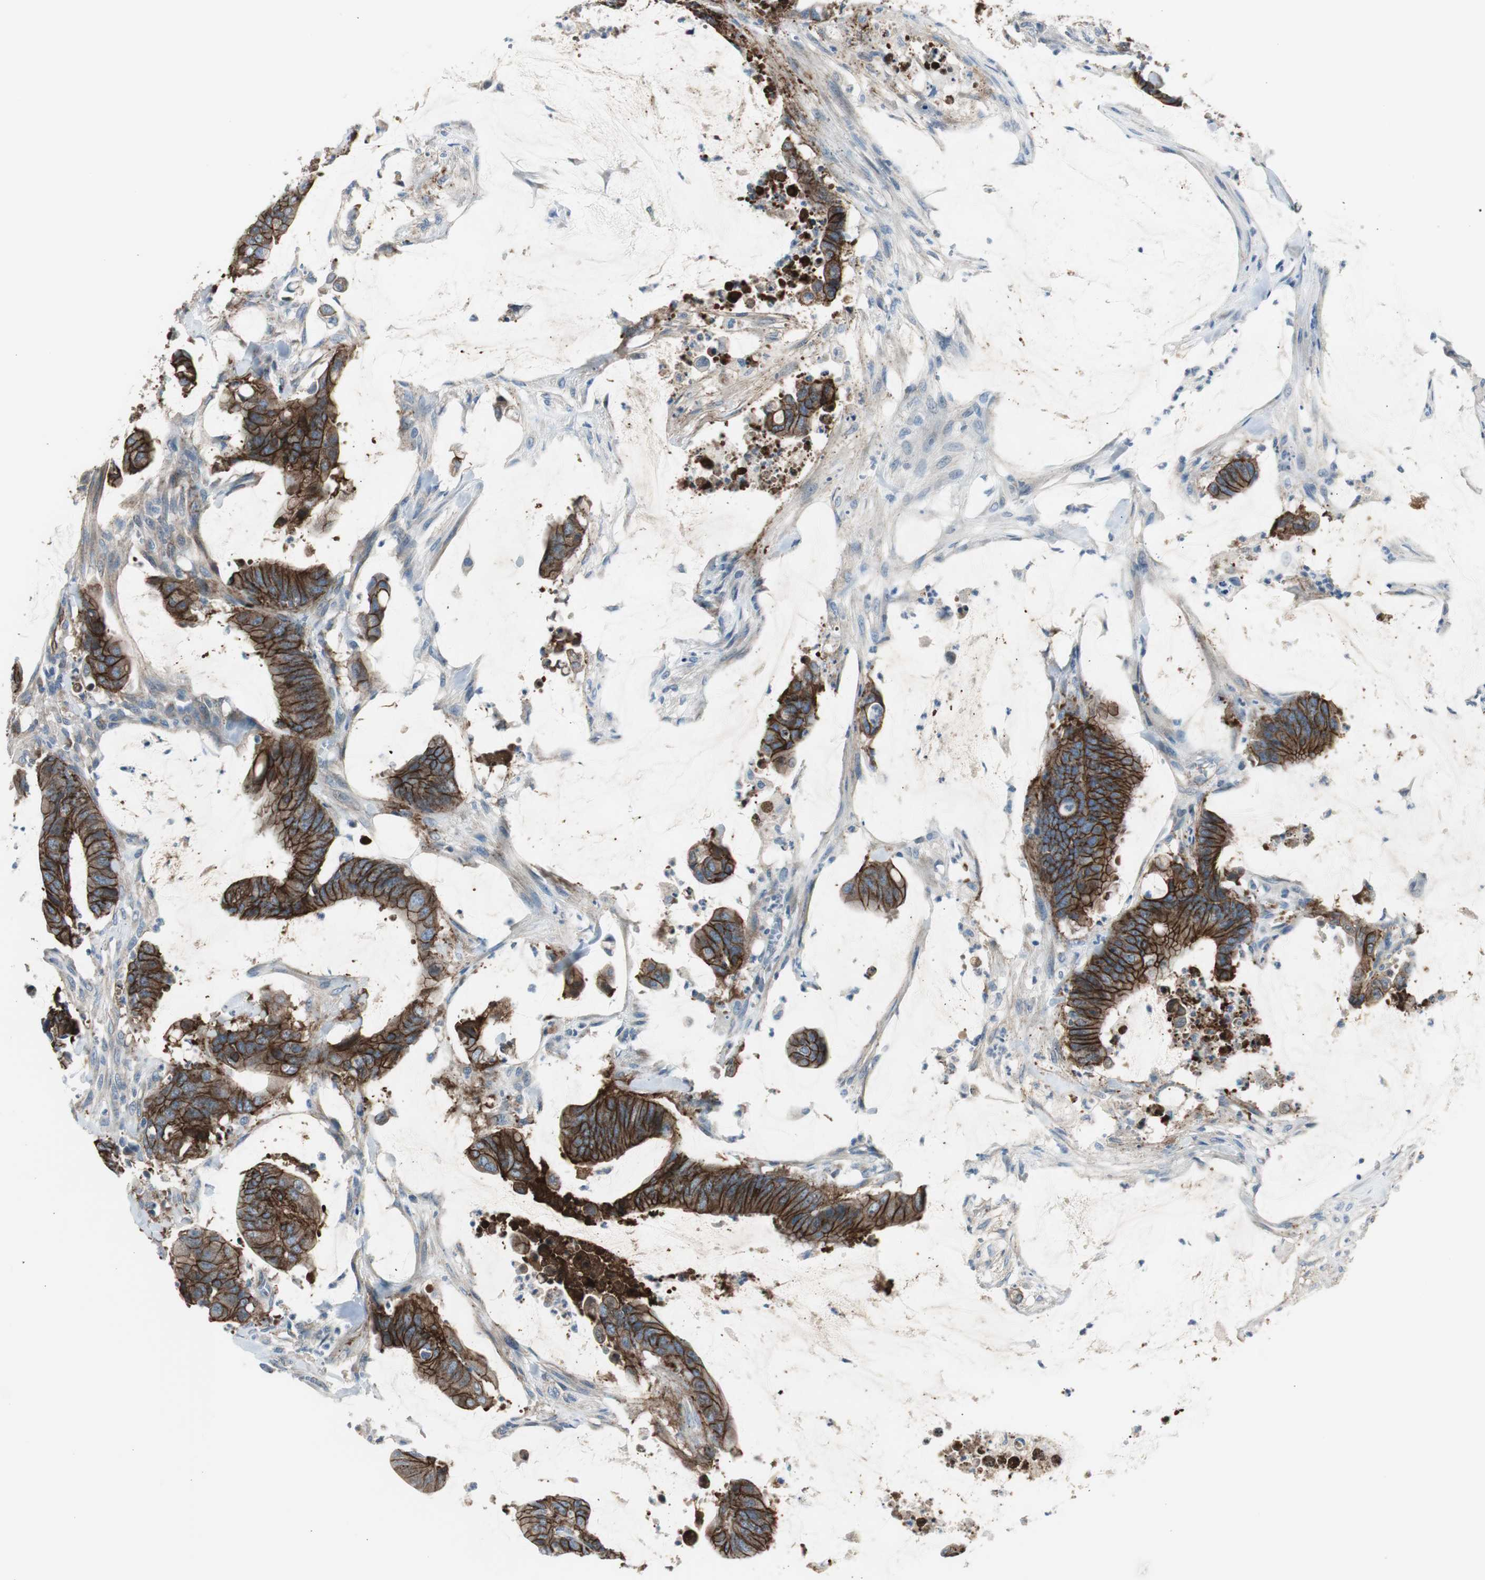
{"staining": {"intensity": "strong", "quantity": ">75%", "location": "cytoplasmic/membranous"}, "tissue": "colorectal cancer", "cell_type": "Tumor cells", "image_type": "cancer", "snomed": [{"axis": "morphology", "description": "Adenocarcinoma, NOS"}, {"axis": "topography", "description": "Rectum"}], "caption": "Colorectal cancer (adenocarcinoma) stained for a protein (brown) exhibits strong cytoplasmic/membranous positive expression in approximately >75% of tumor cells.", "gene": "STXBP4", "patient": {"sex": "female", "age": 66}}